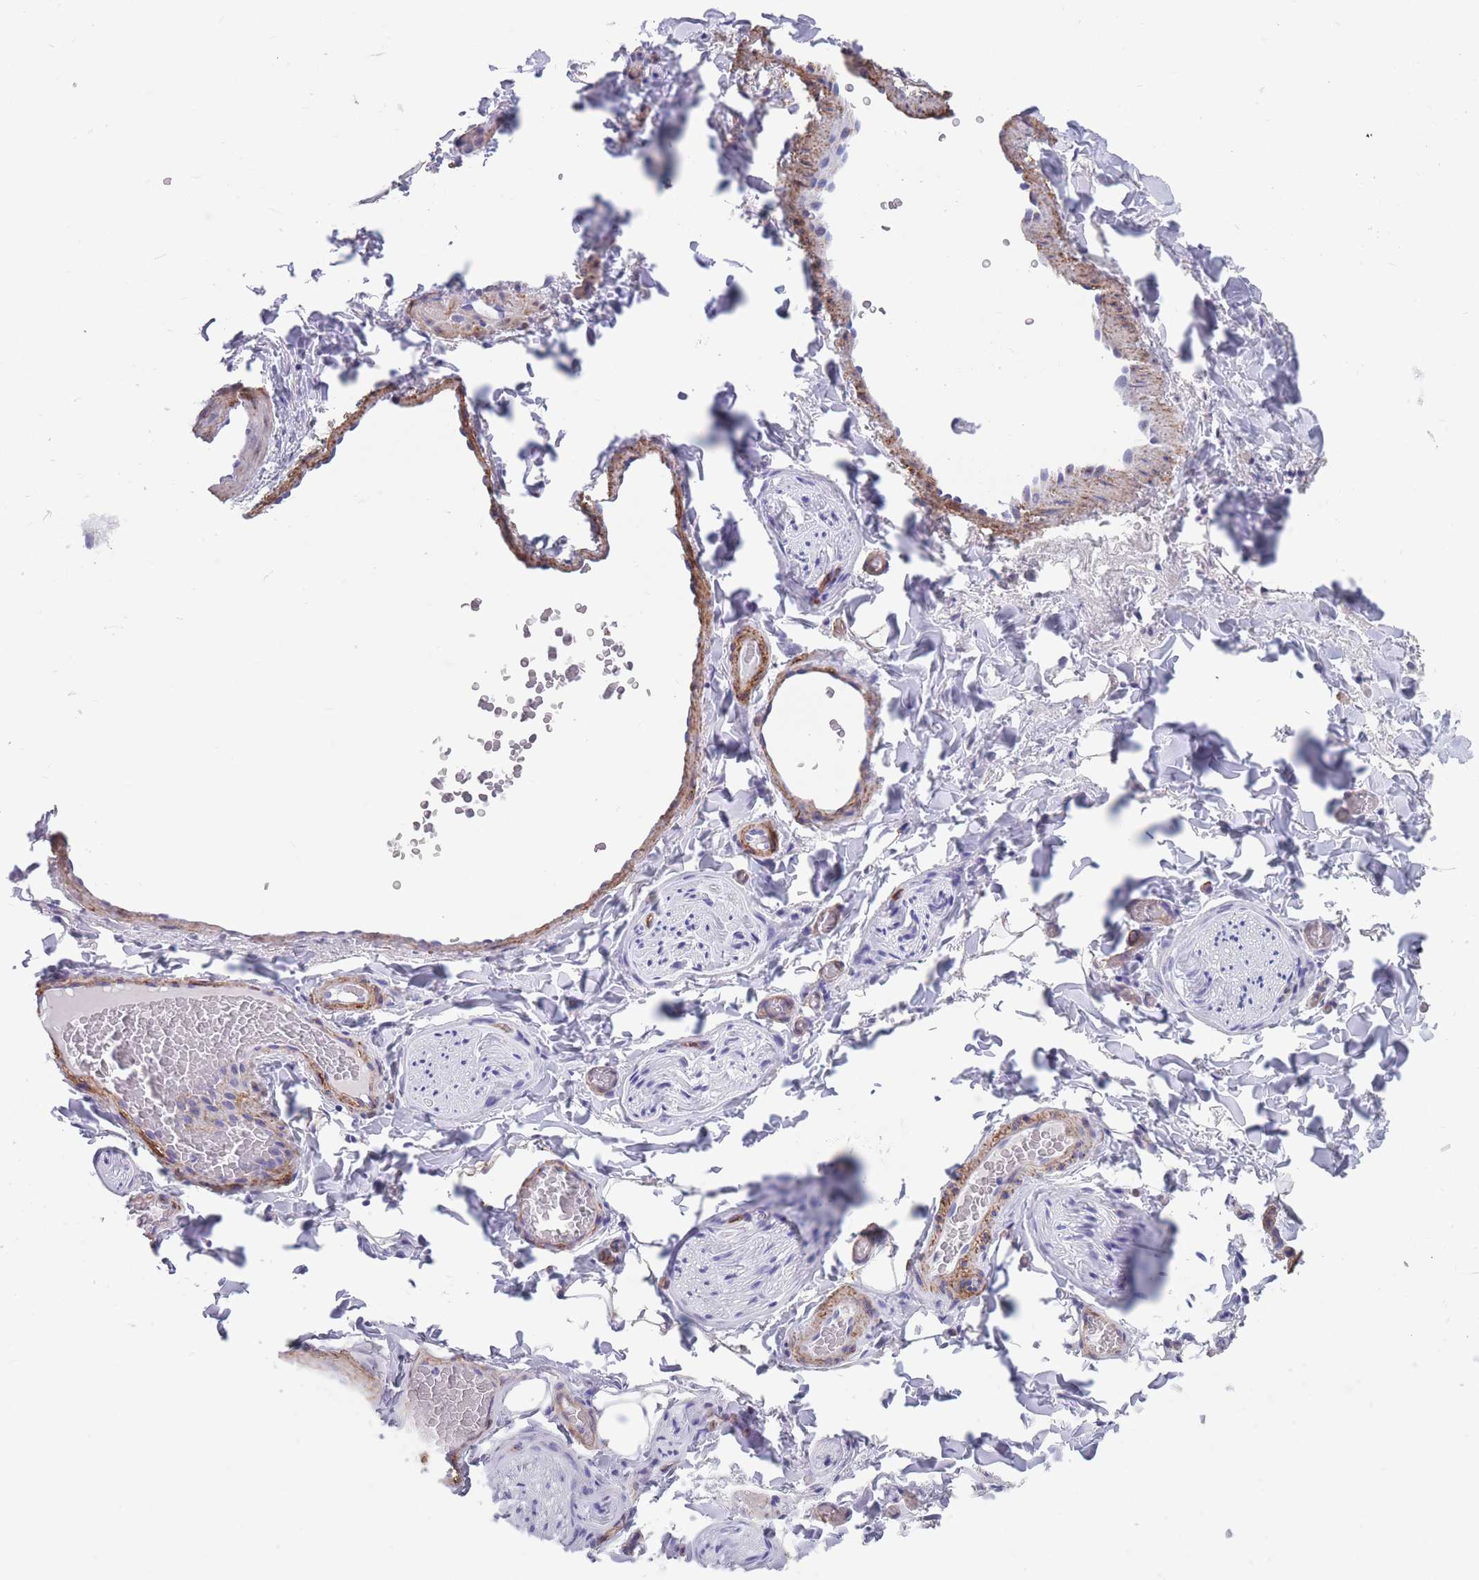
{"staining": {"intensity": "moderate", "quantity": "25%-75%", "location": "cytoplasmic/membranous"}, "tissue": "adipose tissue", "cell_type": "Adipocytes", "image_type": "normal", "snomed": [{"axis": "morphology", "description": "Normal tissue, NOS"}, {"axis": "morphology", "description": "Carcinoma, NOS"}, {"axis": "topography", "description": "Pancreas"}, {"axis": "topography", "description": "Peripheral nerve tissue"}], "caption": "Normal adipose tissue was stained to show a protein in brown. There is medium levels of moderate cytoplasmic/membranous expression in about 25%-75% of adipocytes. (brown staining indicates protein expression, while blue staining denotes nuclei).", "gene": "DPYD", "patient": {"sex": "female", "age": 29}}